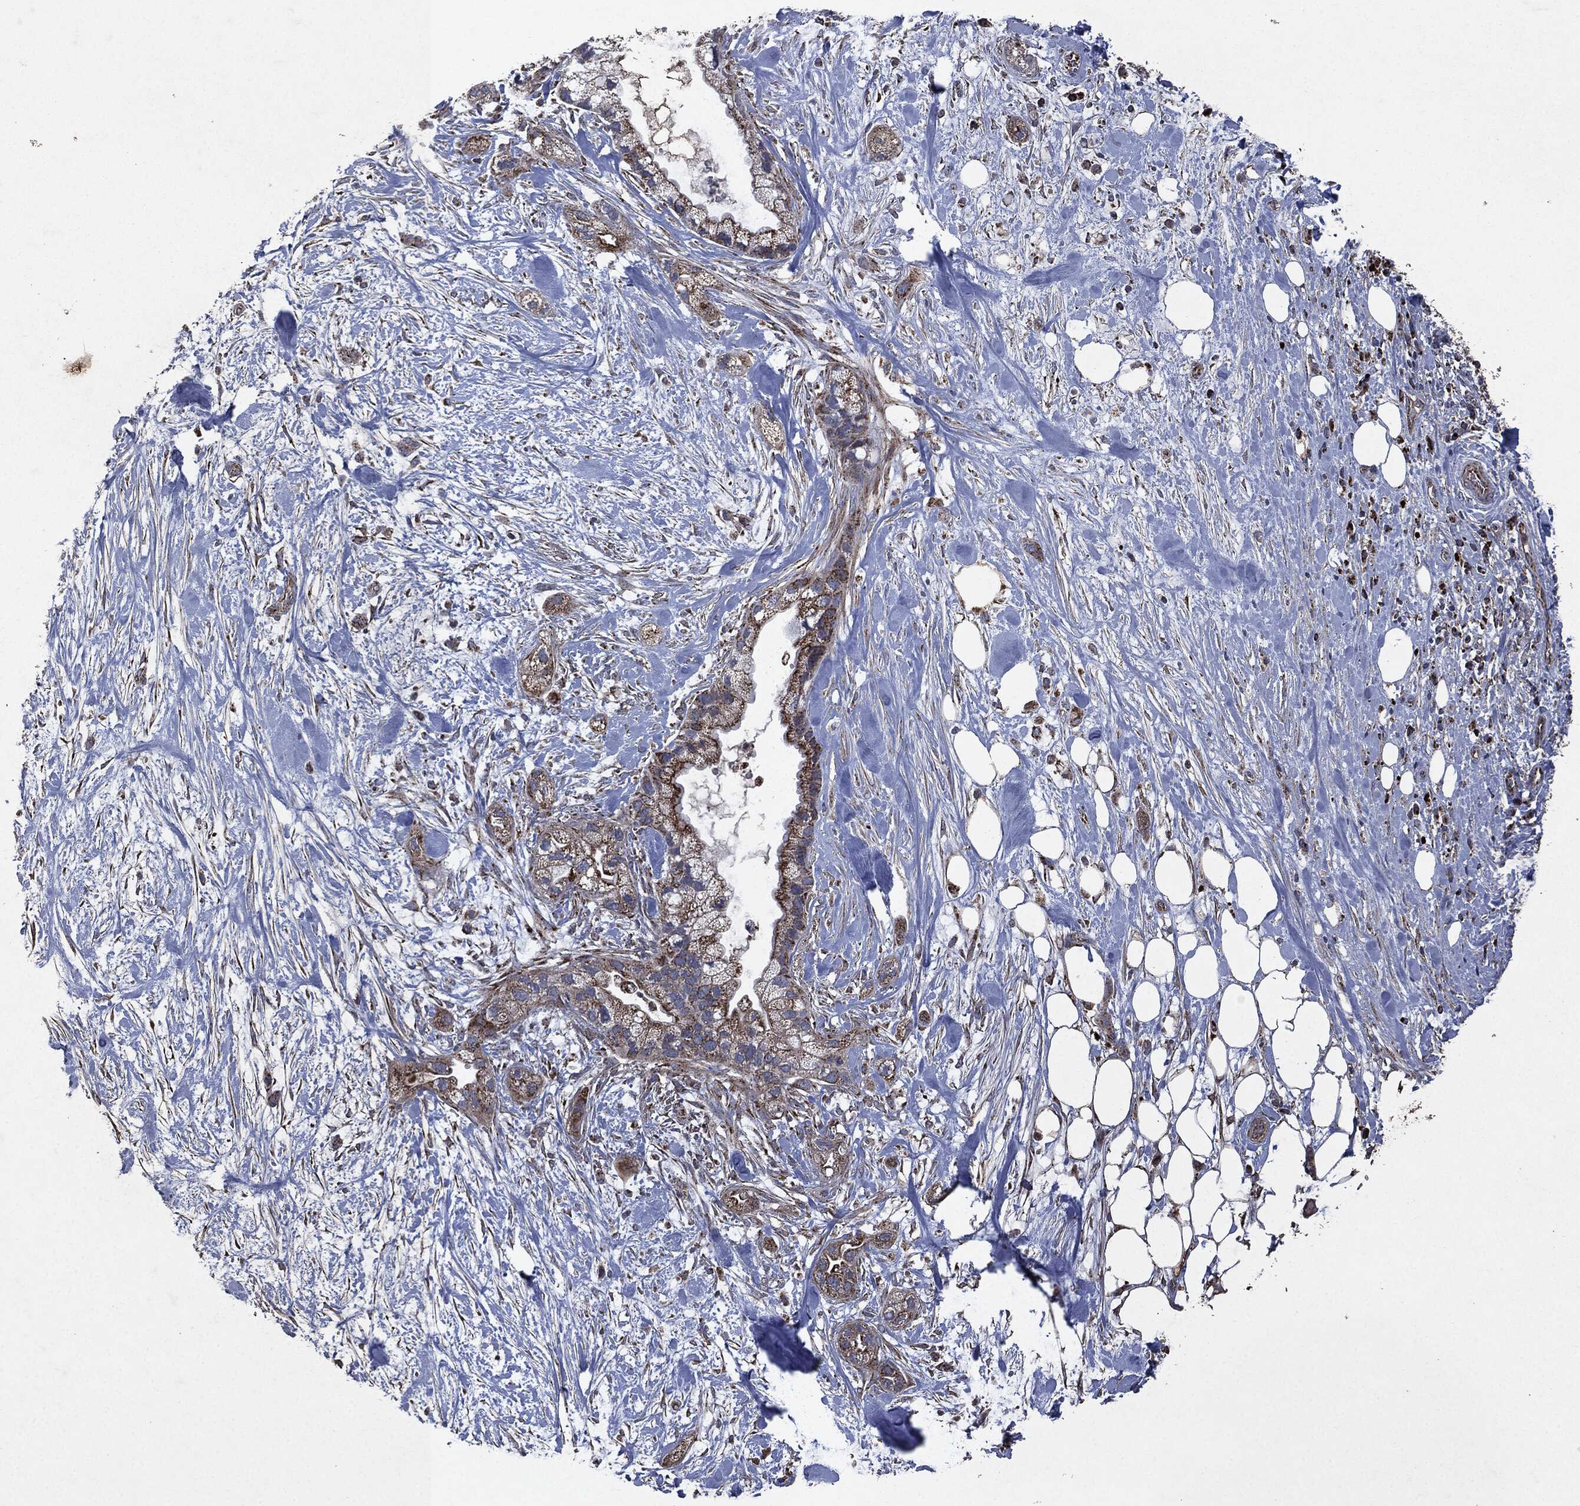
{"staining": {"intensity": "strong", "quantity": ">75%", "location": "cytoplasmic/membranous"}, "tissue": "pancreatic cancer", "cell_type": "Tumor cells", "image_type": "cancer", "snomed": [{"axis": "morphology", "description": "Adenocarcinoma, NOS"}, {"axis": "topography", "description": "Pancreas"}], "caption": "Adenocarcinoma (pancreatic) tissue demonstrates strong cytoplasmic/membranous positivity in approximately >75% of tumor cells, visualized by immunohistochemistry. (IHC, brightfield microscopy, high magnification).", "gene": "RYK", "patient": {"sex": "male", "age": 44}}